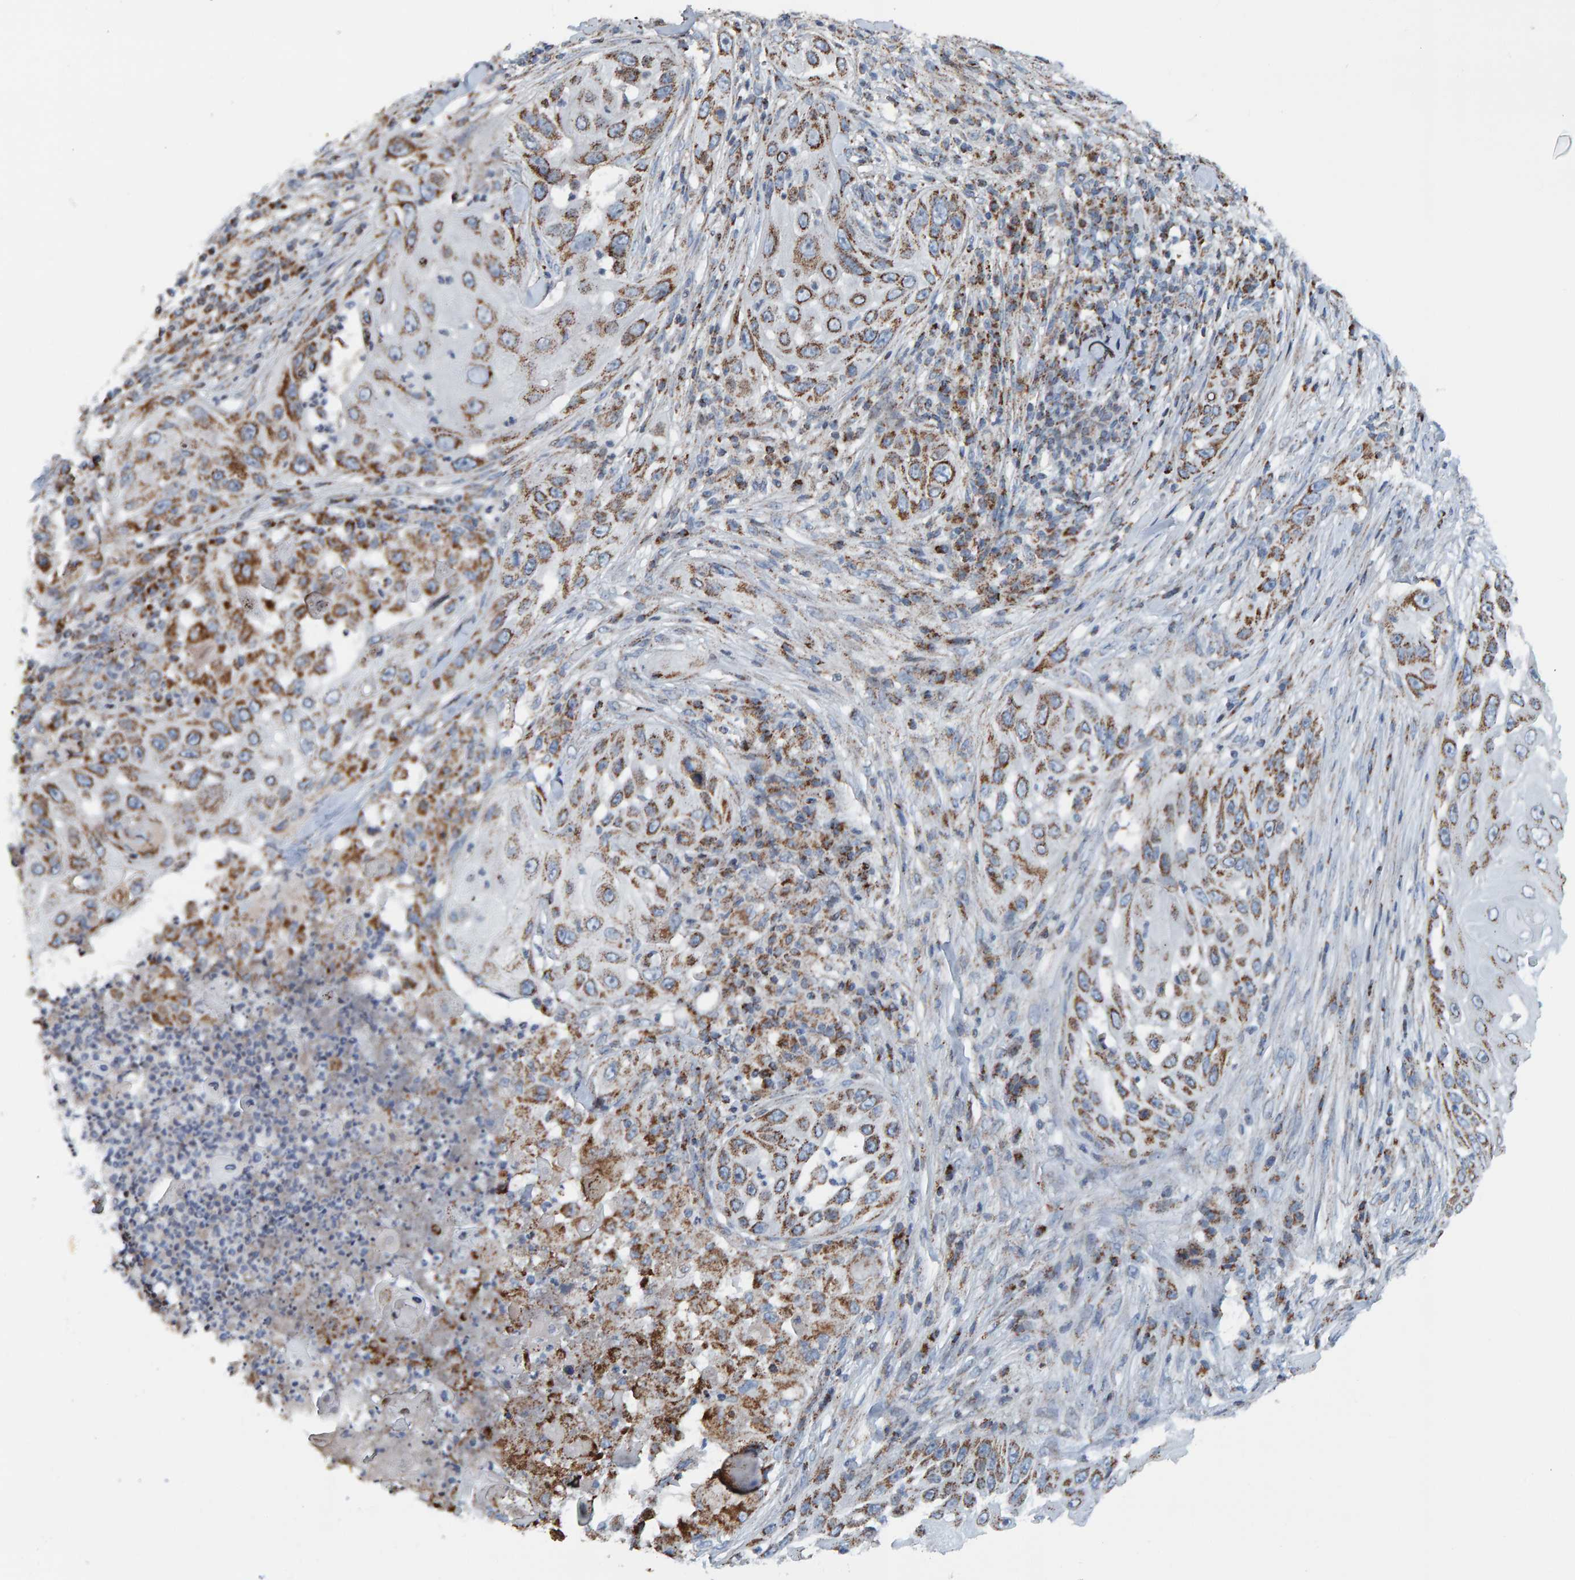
{"staining": {"intensity": "strong", "quantity": ">75%", "location": "cytoplasmic/membranous"}, "tissue": "skin cancer", "cell_type": "Tumor cells", "image_type": "cancer", "snomed": [{"axis": "morphology", "description": "Squamous cell carcinoma, NOS"}, {"axis": "topography", "description": "Skin"}], "caption": "High-power microscopy captured an immunohistochemistry (IHC) micrograph of skin squamous cell carcinoma, revealing strong cytoplasmic/membranous positivity in approximately >75% of tumor cells.", "gene": "ZNF48", "patient": {"sex": "female", "age": 44}}